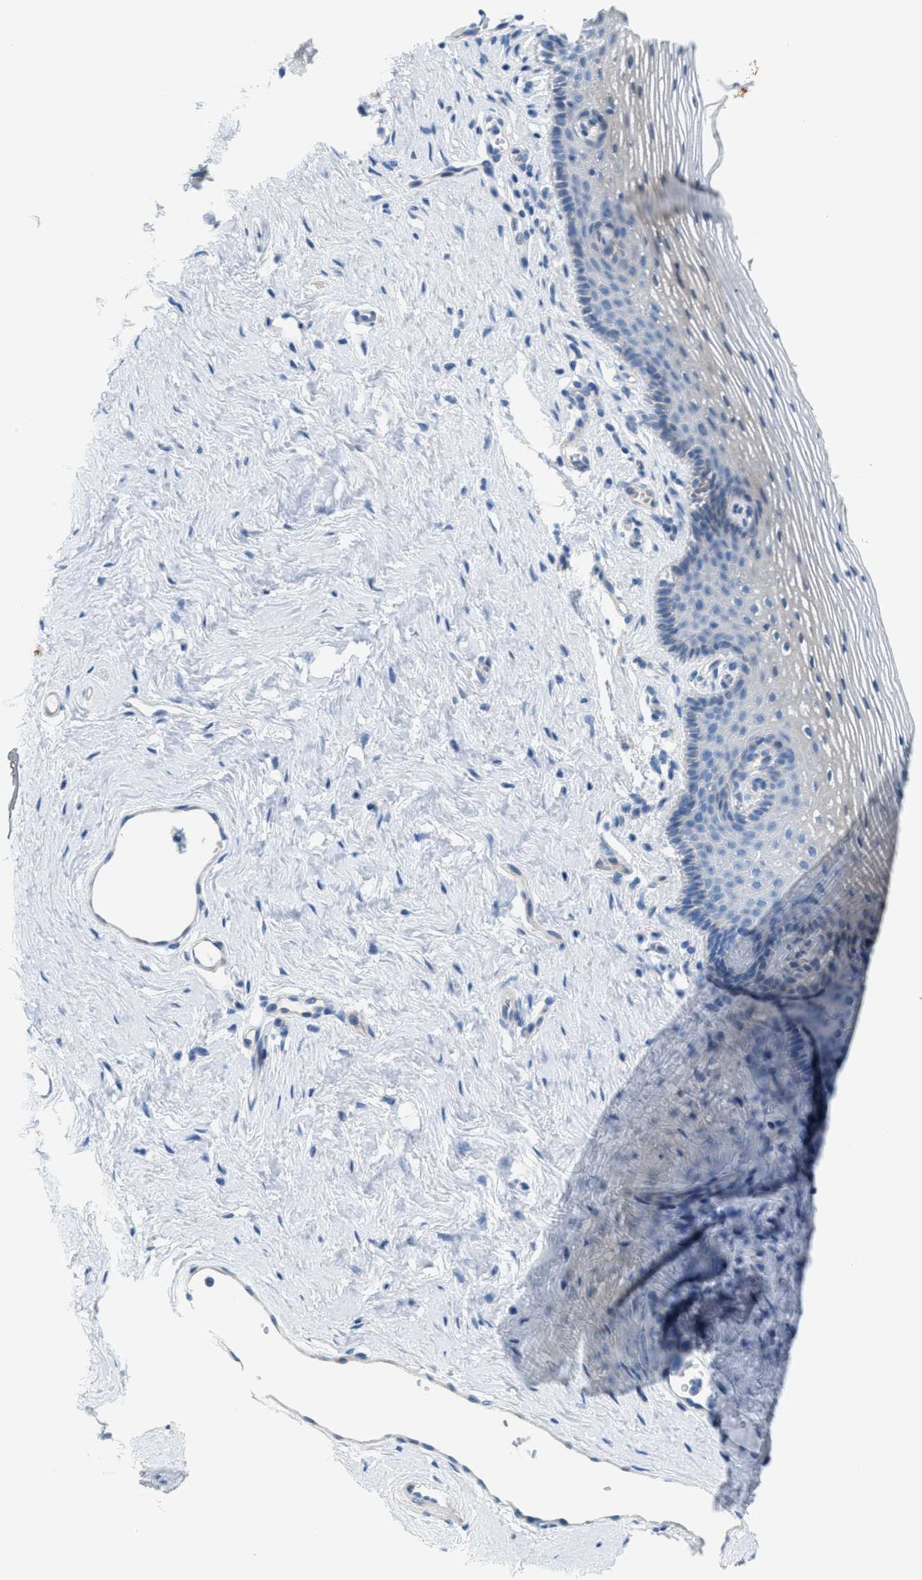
{"staining": {"intensity": "weak", "quantity": "<25%", "location": "cytoplasmic/membranous"}, "tissue": "vagina", "cell_type": "Squamous epithelial cells", "image_type": "normal", "snomed": [{"axis": "morphology", "description": "Normal tissue, NOS"}, {"axis": "topography", "description": "Vagina"}], "caption": "Vagina was stained to show a protein in brown. There is no significant expression in squamous epithelial cells. Nuclei are stained in blue.", "gene": "MPP3", "patient": {"sex": "female", "age": 32}}